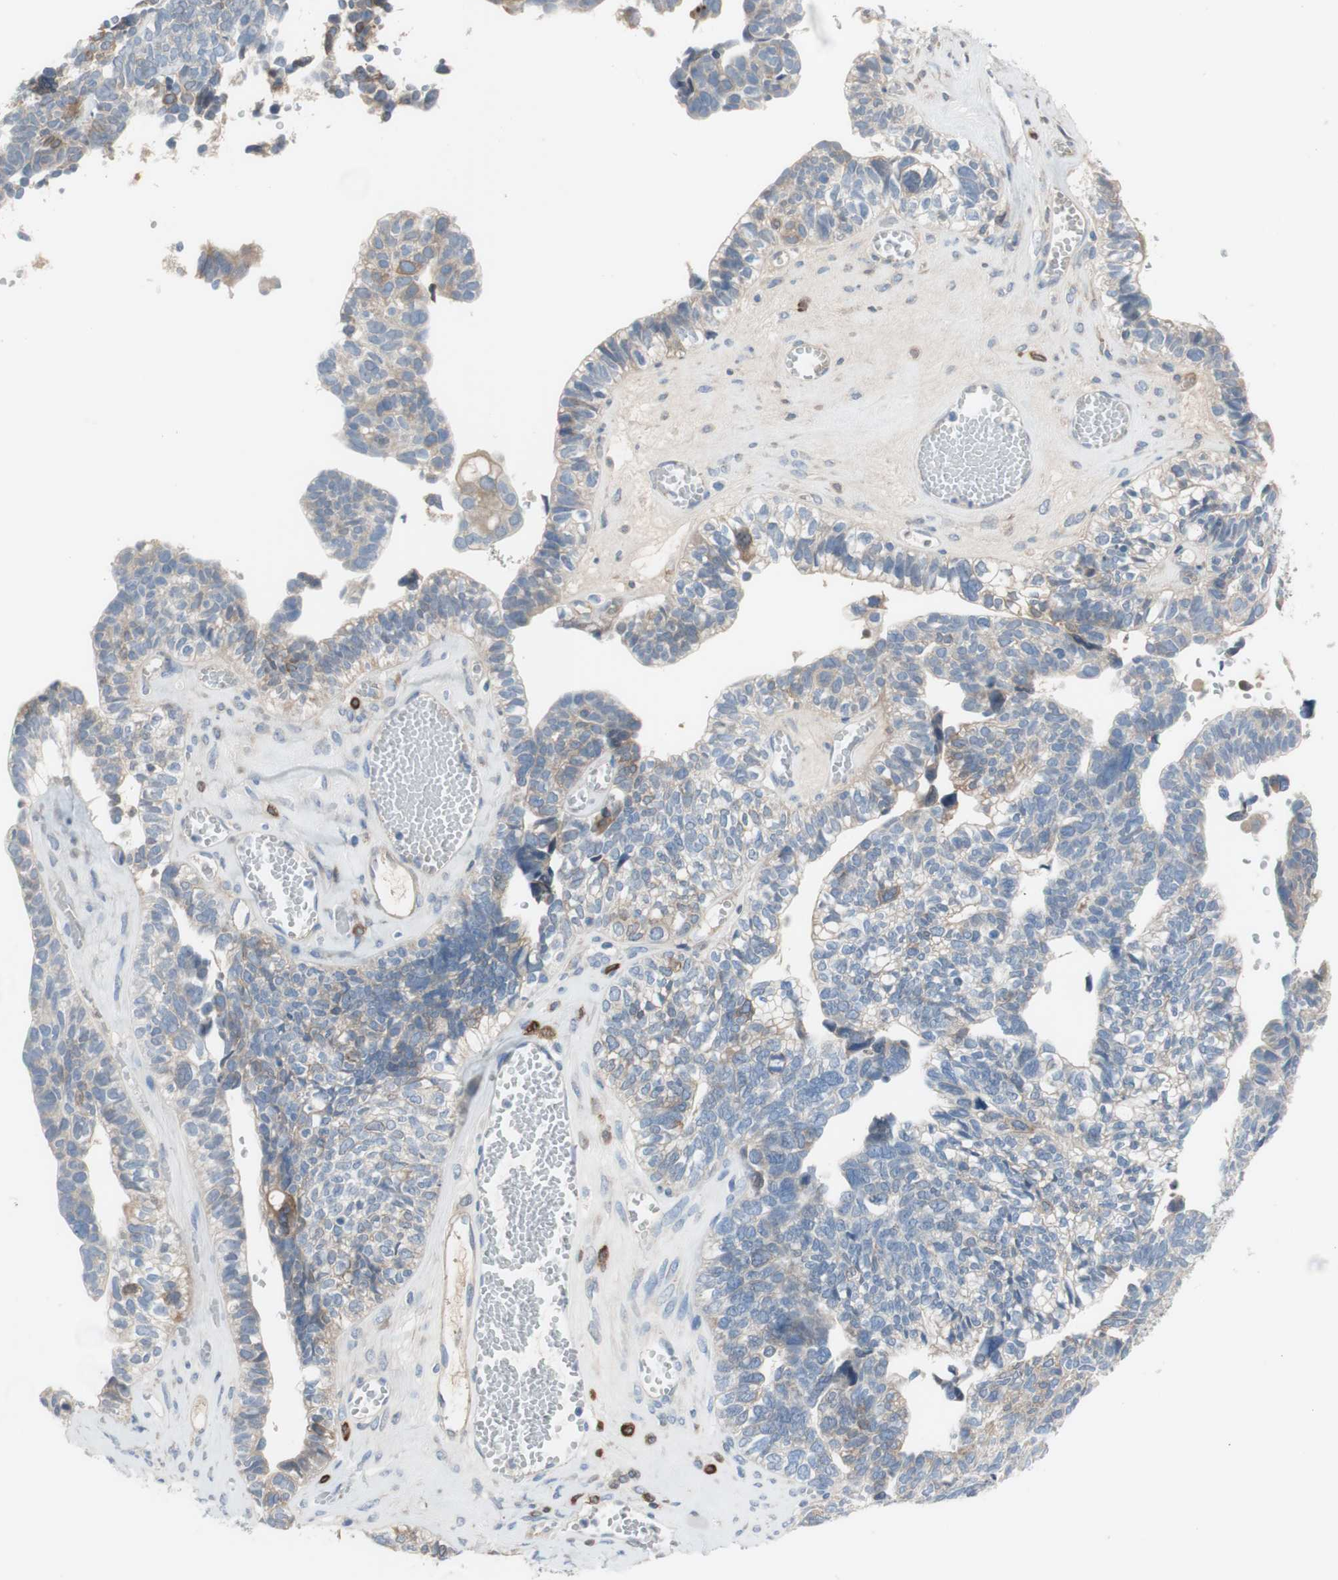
{"staining": {"intensity": "weak", "quantity": "25%-75%", "location": "cytoplasmic/membranous"}, "tissue": "ovarian cancer", "cell_type": "Tumor cells", "image_type": "cancer", "snomed": [{"axis": "morphology", "description": "Cystadenocarcinoma, serous, NOS"}, {"axis": "topography", "description": "Ovary"}], "caption": "This is an image of immunohistochemistry staining of ovarian cancer, which shows weak staining in the cytoplasmic/membranous of tumor cells.", "gene": "FDFT1", "patient": {"sex": "female", "age": 79}}